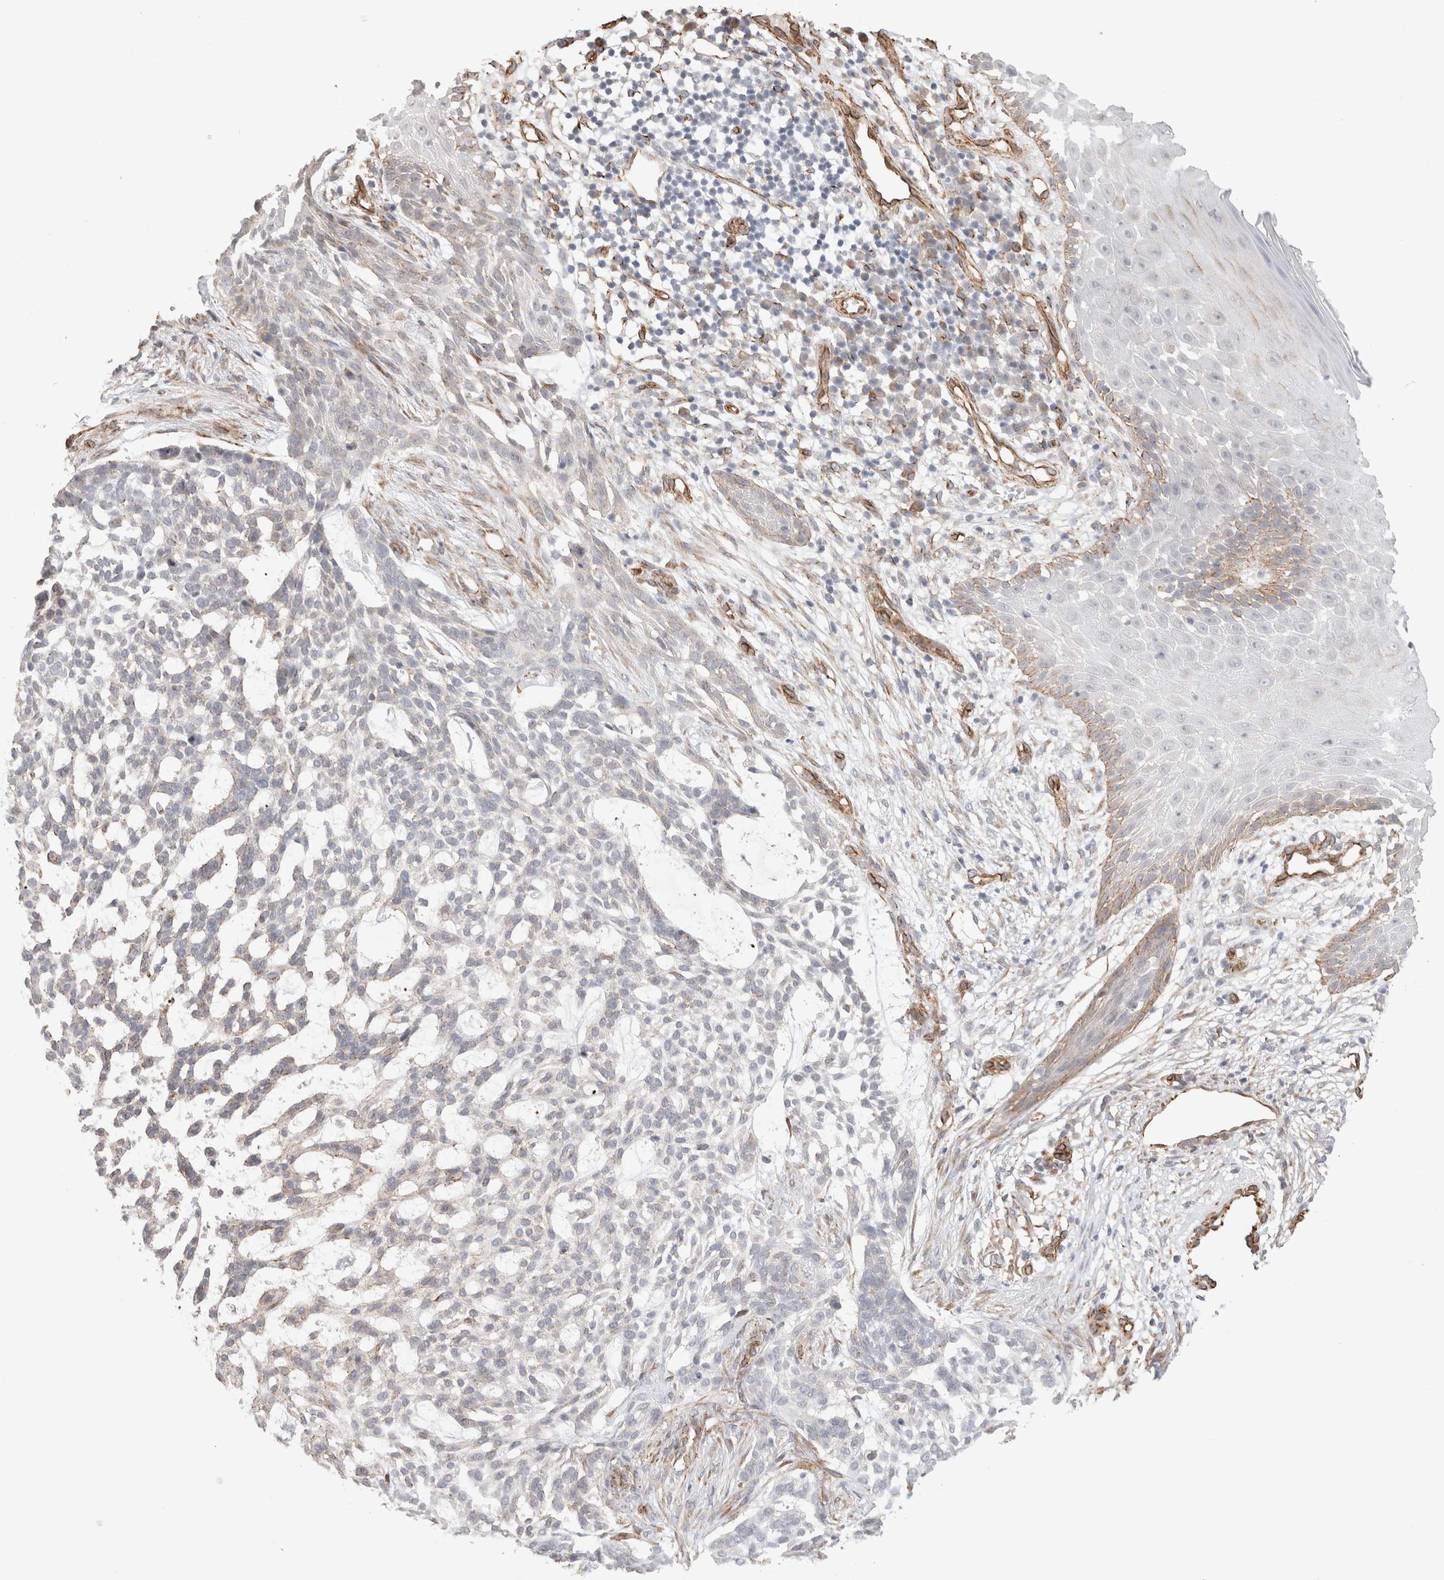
{"staining": {"intensity": "weak", "quantity": "<25%", "location": "cytoplasmic/membranous"}, "tissue": "skin cancer", "cell_type": "Tumor cells", "image_type": "cancer", "snomed": [{"axis": "morphology", "description": "Basal cell carcinoma"}, {"axis": "topography", "description": "Skin"}], "caption": "Immunohistochemical staining of skin cancer (basal cell carcinoma) exhibits no significant staining in tumor cells.", "gene": "CAAP1", "patient": {"sex": "female", "age": 64}}